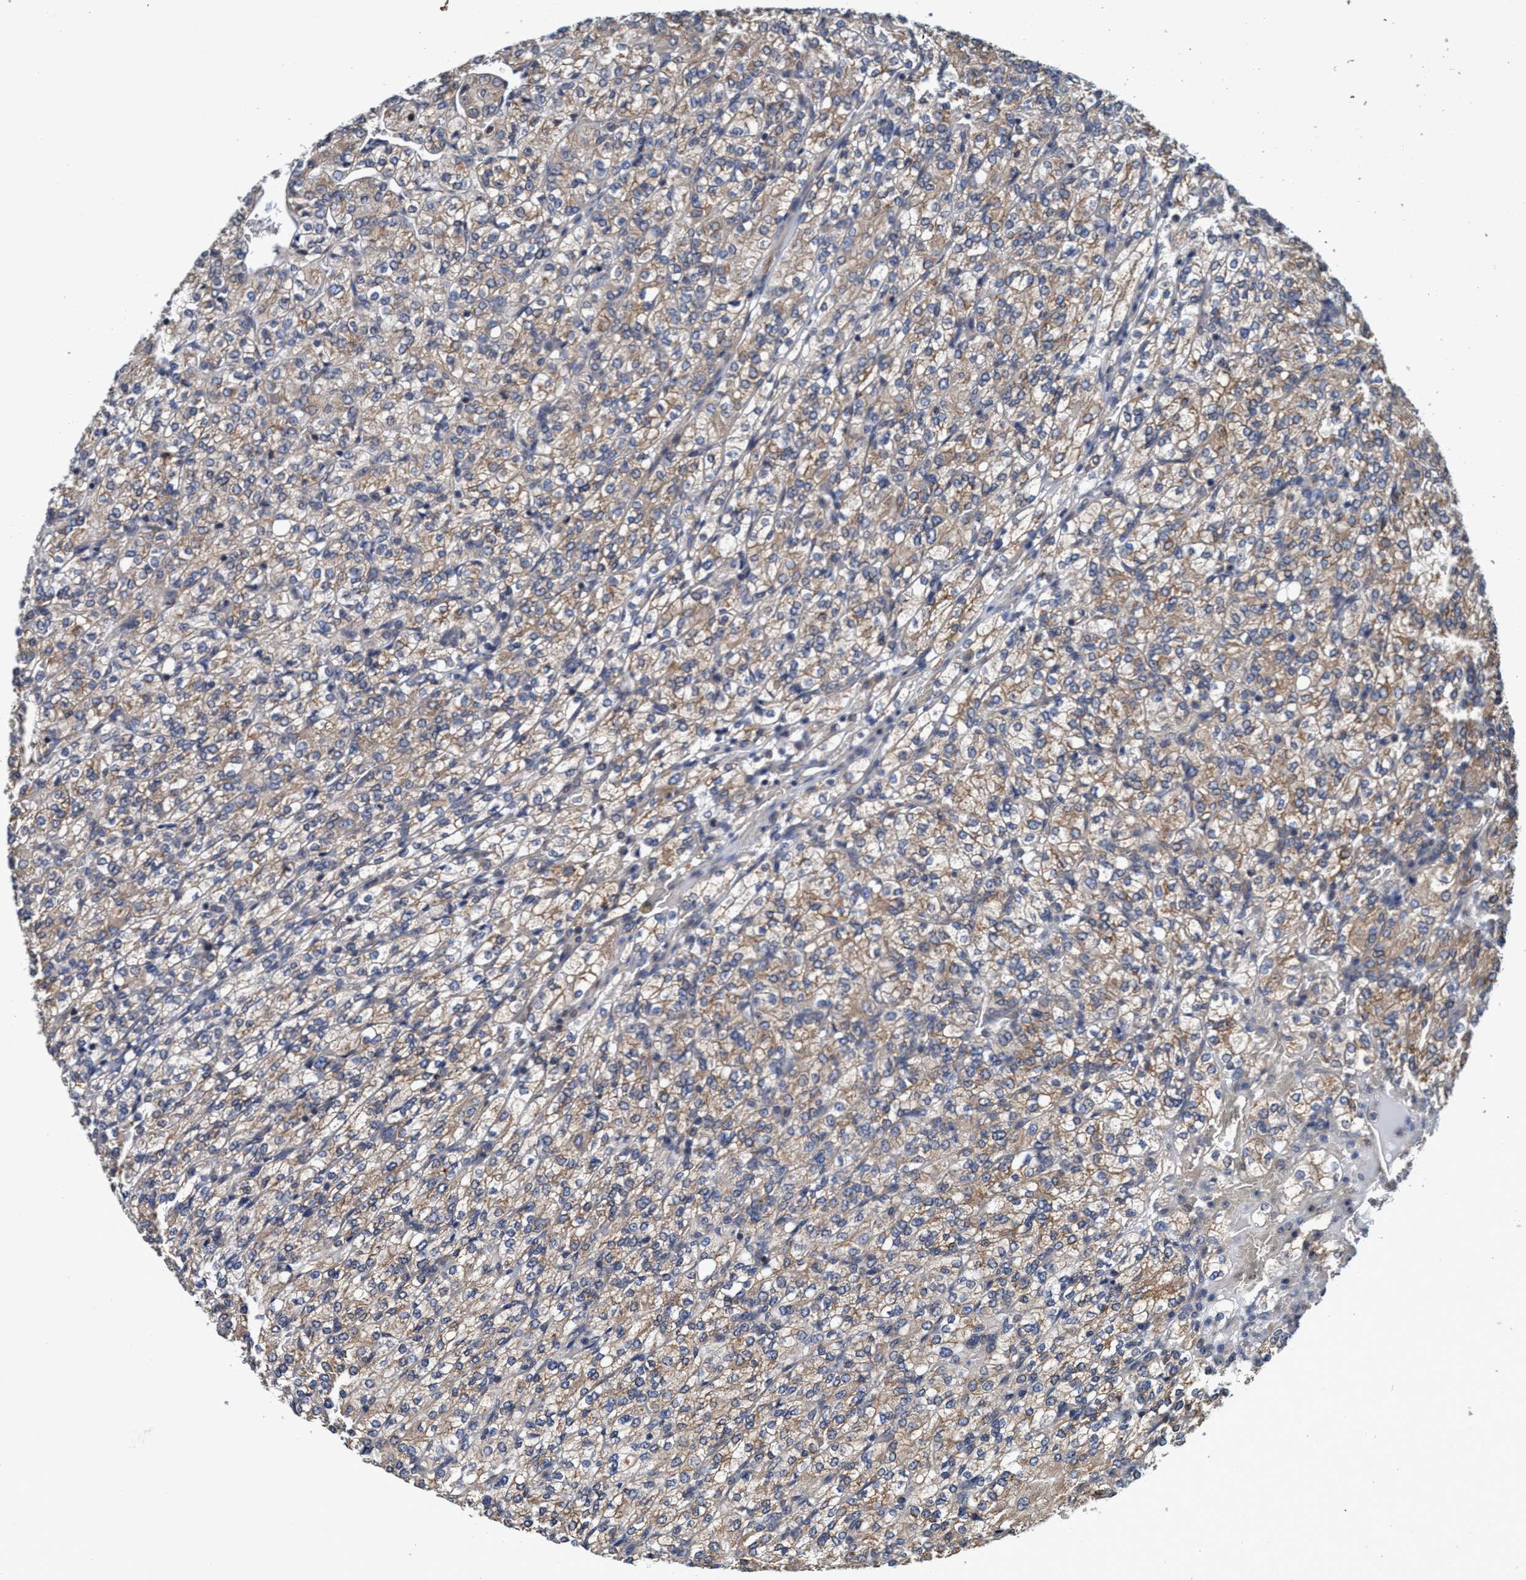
{"staining": {"intensity": "weak", "quantity": ">75%", "location": "cytoplasmic/membranous"}, "tissue": "renal cancer", "cell_type": "Tumor cells", "image_type": "cancer", "snomed": [{"axis": "morphology", "description": "Adenocarcinoma, NOS"}, {"axis": "topography", "description": "Kidney"}], "caption": "Protein positivity by immunohistochemistry displays weak cytoplasmic/membranous expression in about >75% of tumor cells in renal cancer. The staining was performed using DAB (3,3'-diaminobenzidine) to visualize the protein expression in brown, while the nuclei were stained in blue with hematoxylin (Magnification: 20x).", "gene": "CALCOCO2", "patient": {"sex": "male", "age": 77}}